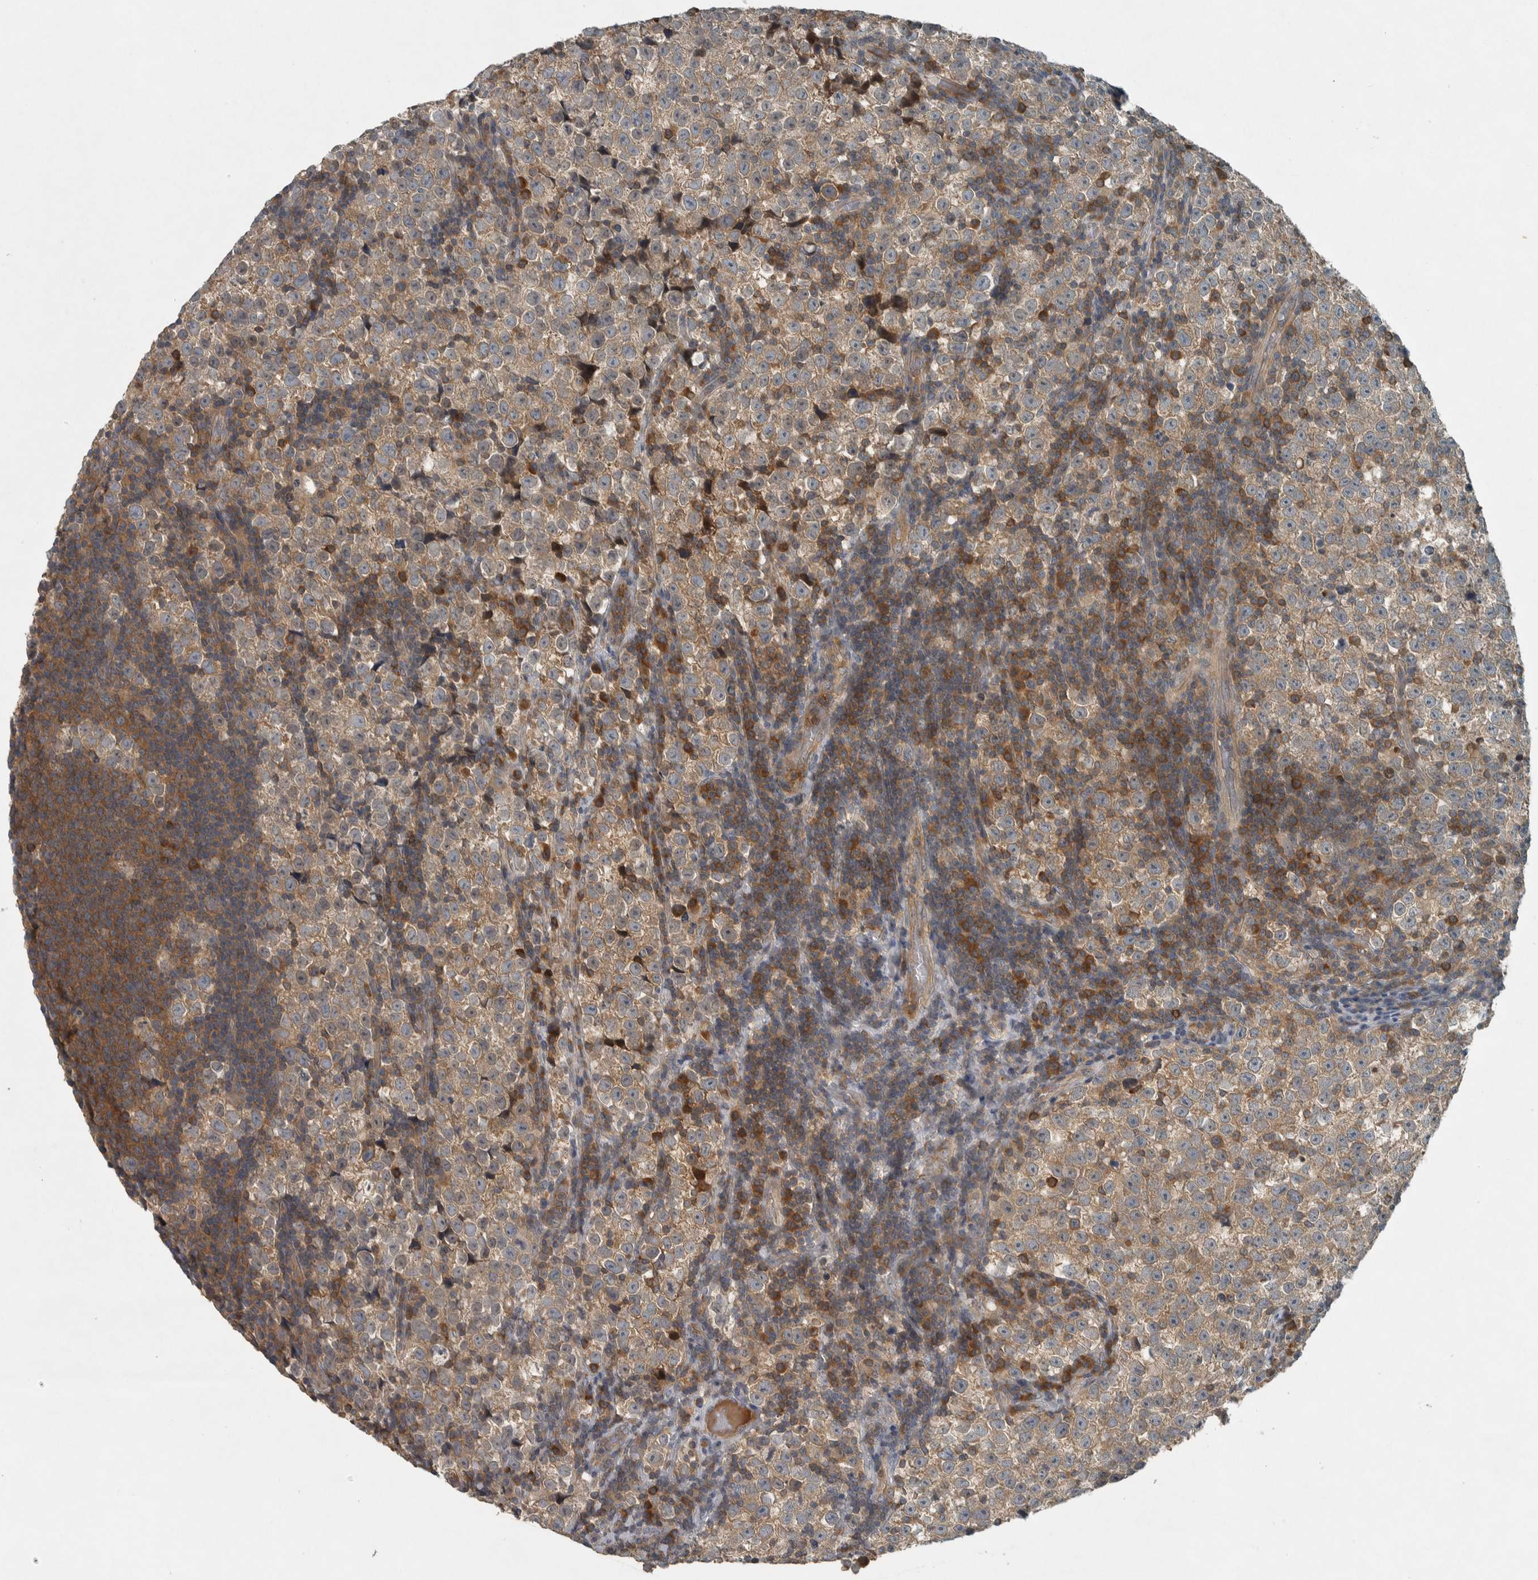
{"staining": {"intensity": "weak", "quantity": ">75%", "location": "cytoplasmic/membranous"}, "tissue": "testis cancer", "cell_type": "Tumor cells", "image_type": "cancer", "snomed": [{"axis": "morphology", "description": "Normal tissue, NOS"}, {"axis": "morphology", "description": "Seminoma, NOS"}, {"axis": "topography", "description": "Testis"}], "caption": "Seminoma (testis) stained with immunohistochemistry (IHC) shows weak cytoplasmic/membranous positivity in approximately >75% of tumor cells.", "gene": "CLCN2", "patient": {"sex": "male", "age": 43}}